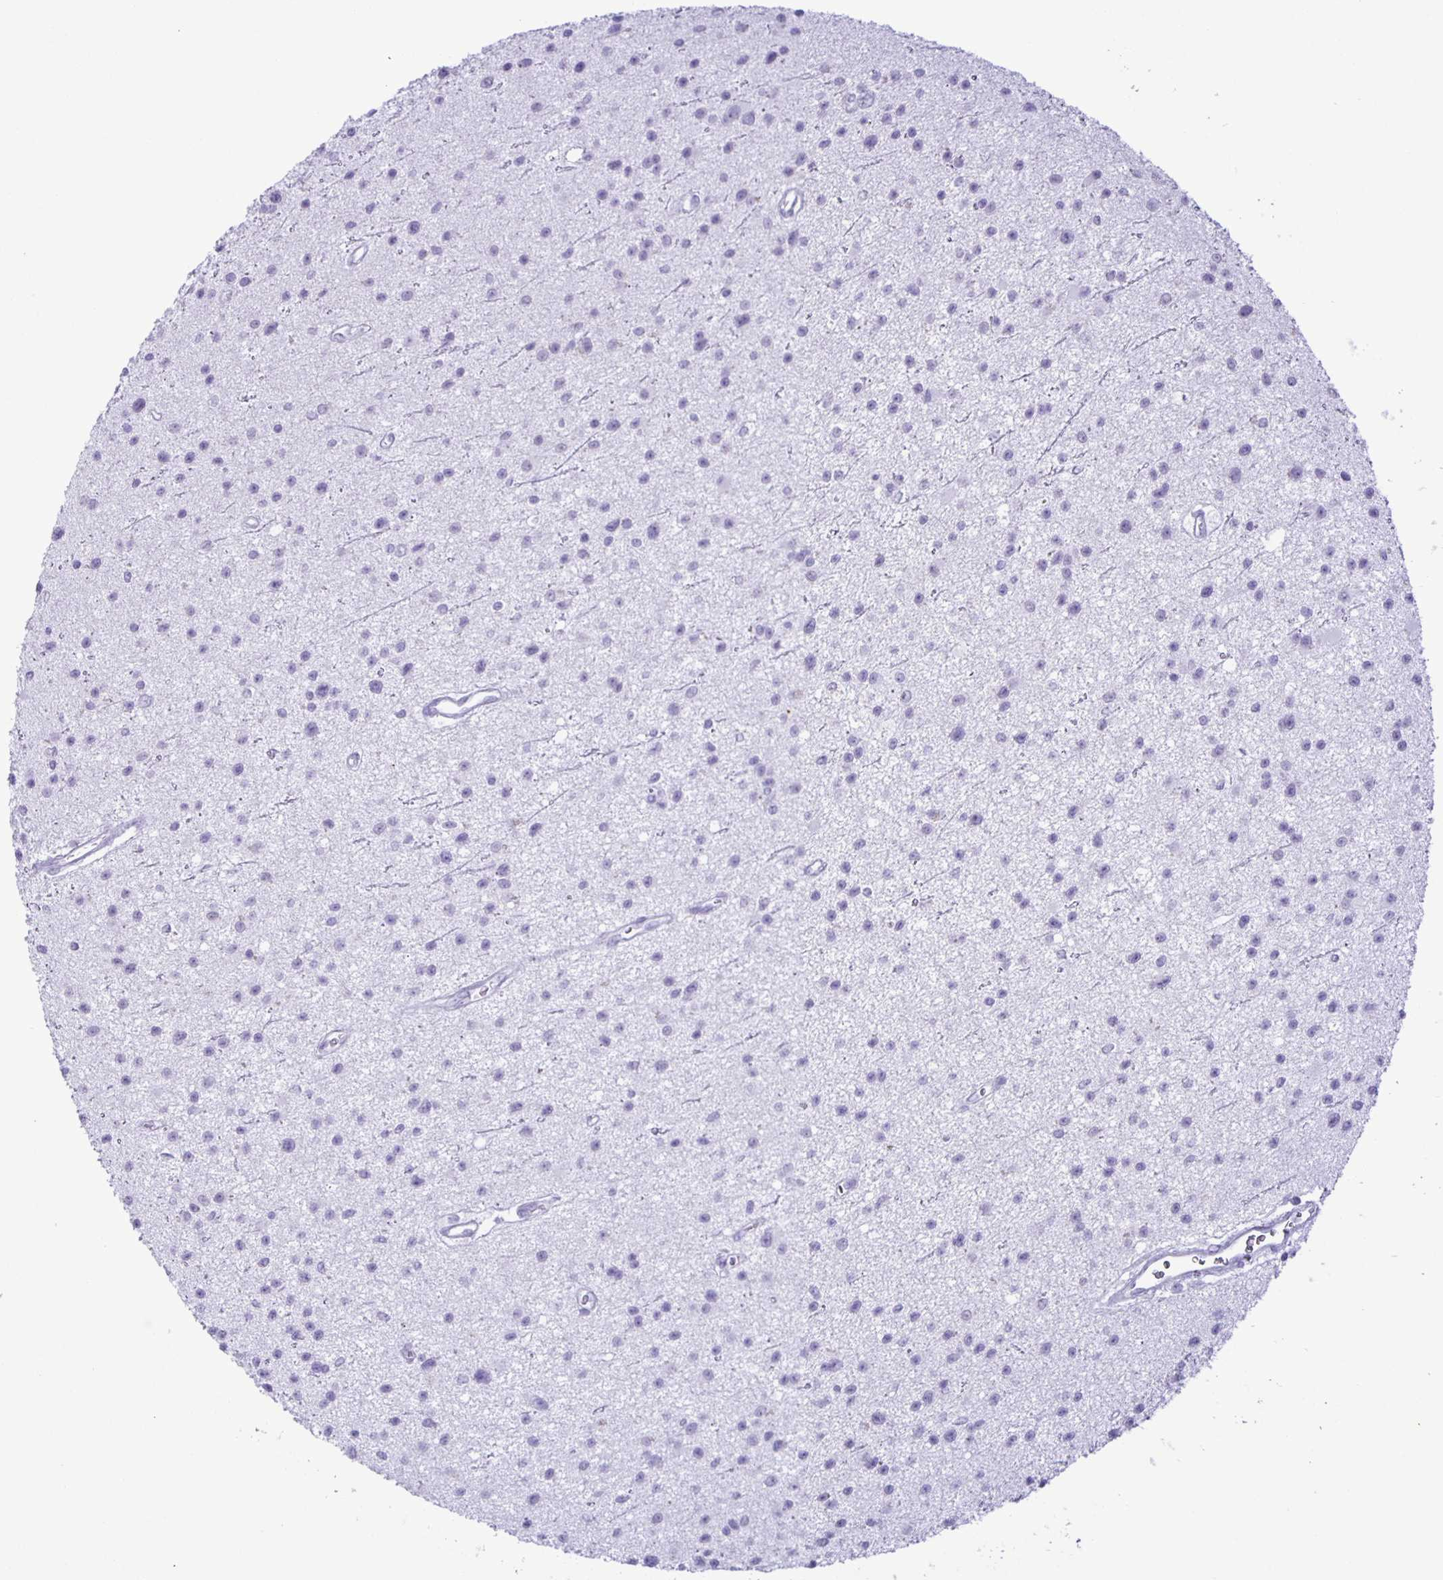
{"staining": {"intensity": "negative", "quantity": "none", "location": "none"}, "tissue": "glioma", "cell_type": "Tumor cells", "image_type": "cancer", "snomed": [{"axis": "morphology", "description": "Glioma, malignant, Low grade"}, {"axis": "topography", "description": "Brain"}], "caption": "High power microscopy histopathology image of an IHC image of malignant glioma (low-grade), revealing no significant positivity in tumor cells.", "gene": "EZHIP", "patient": {"sex": "male", "age": 43}}